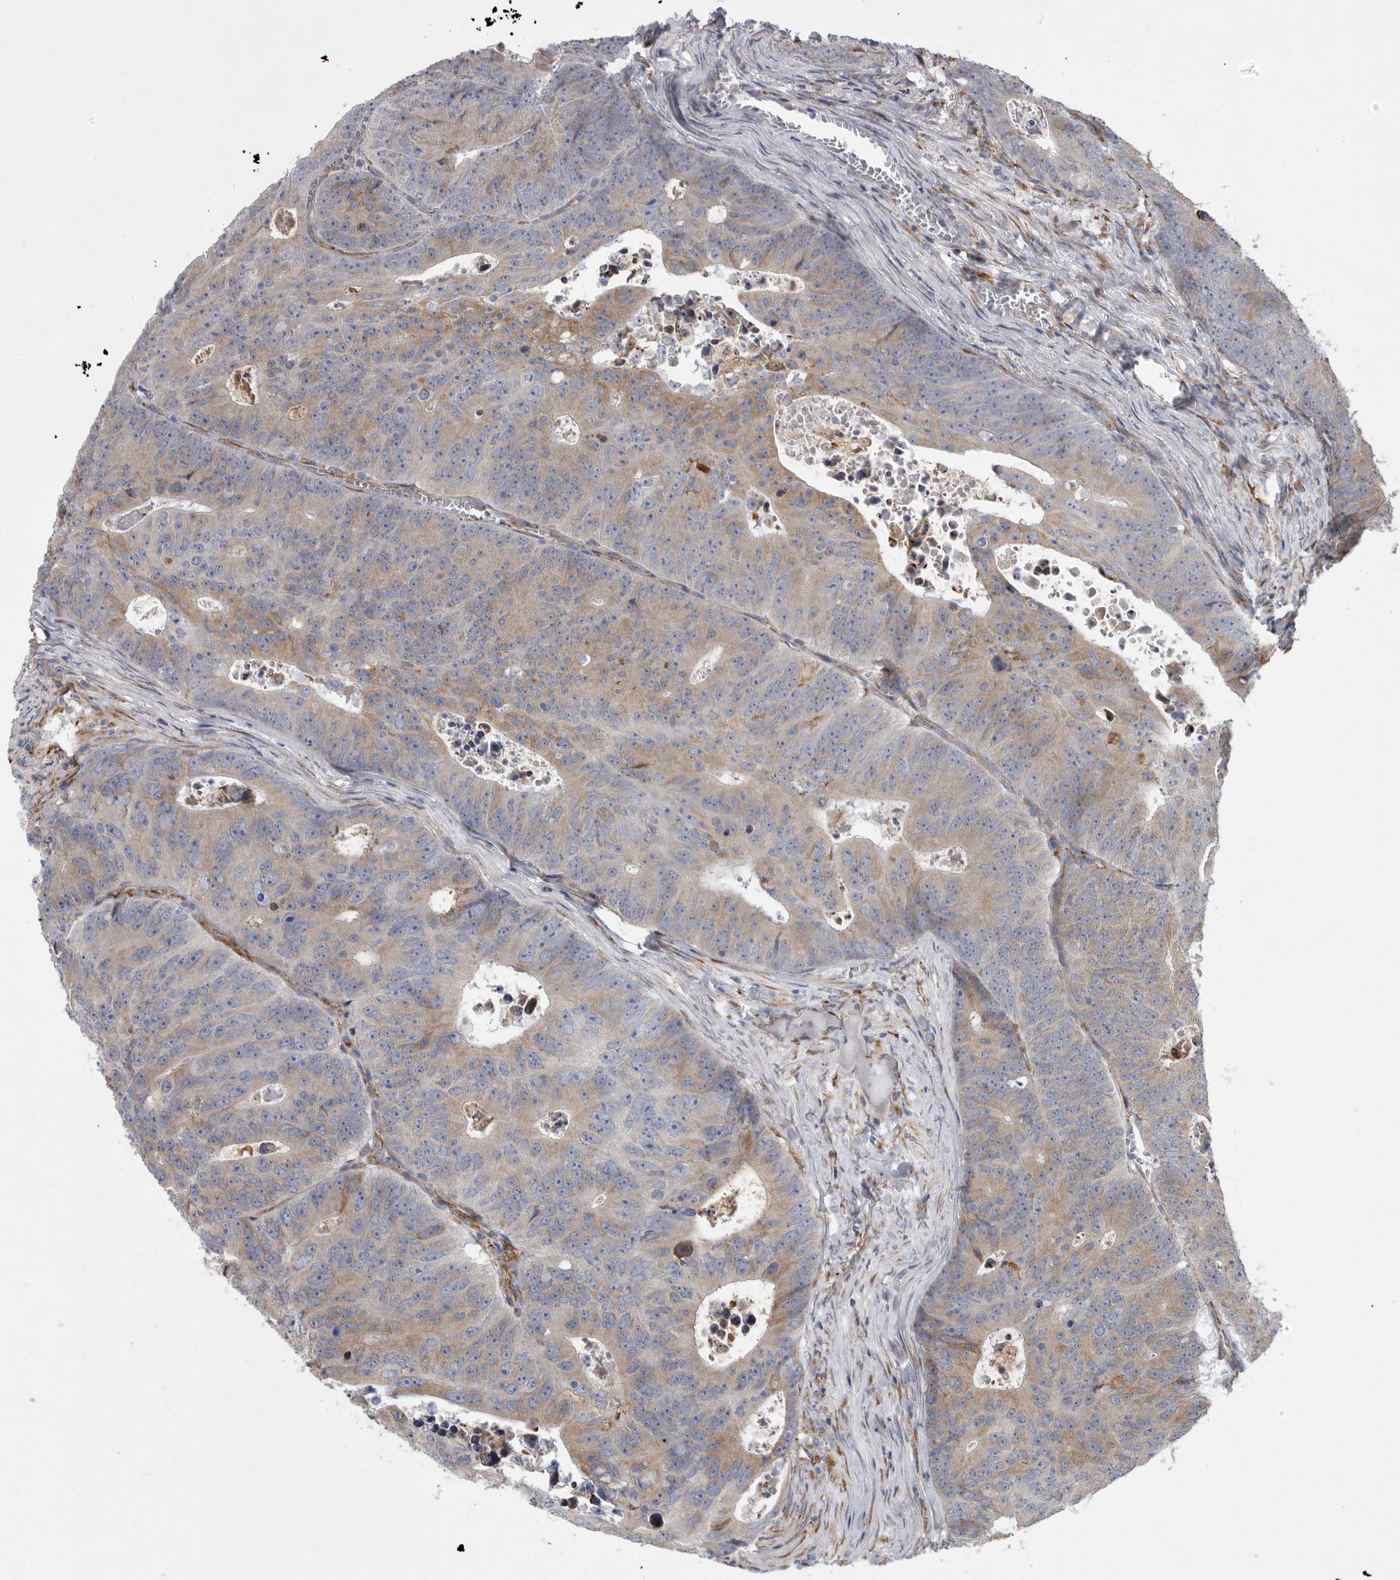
{"staining": {"intensity": "moderate", "quantity": "<25%", "location": "cytoplasmic/membranous"}, "tissue": "colorectal cancer", "cell_type": "Tumor cells", "image_type": "cancer", "snomed": [{"axis": "morphology", "description": "Adenocarcinoma, NOS"}, {"axis": "topography", "description": "Colon"}], "caption": "Human adenocarcinoma (colorectal) stained for a protein (brown) displays moderate cytoplasmic/membranous positive expression in approximately <25% of tumor cells.", "gene": "MINPP1", "patient": {"sex": "male", "age": 87}}